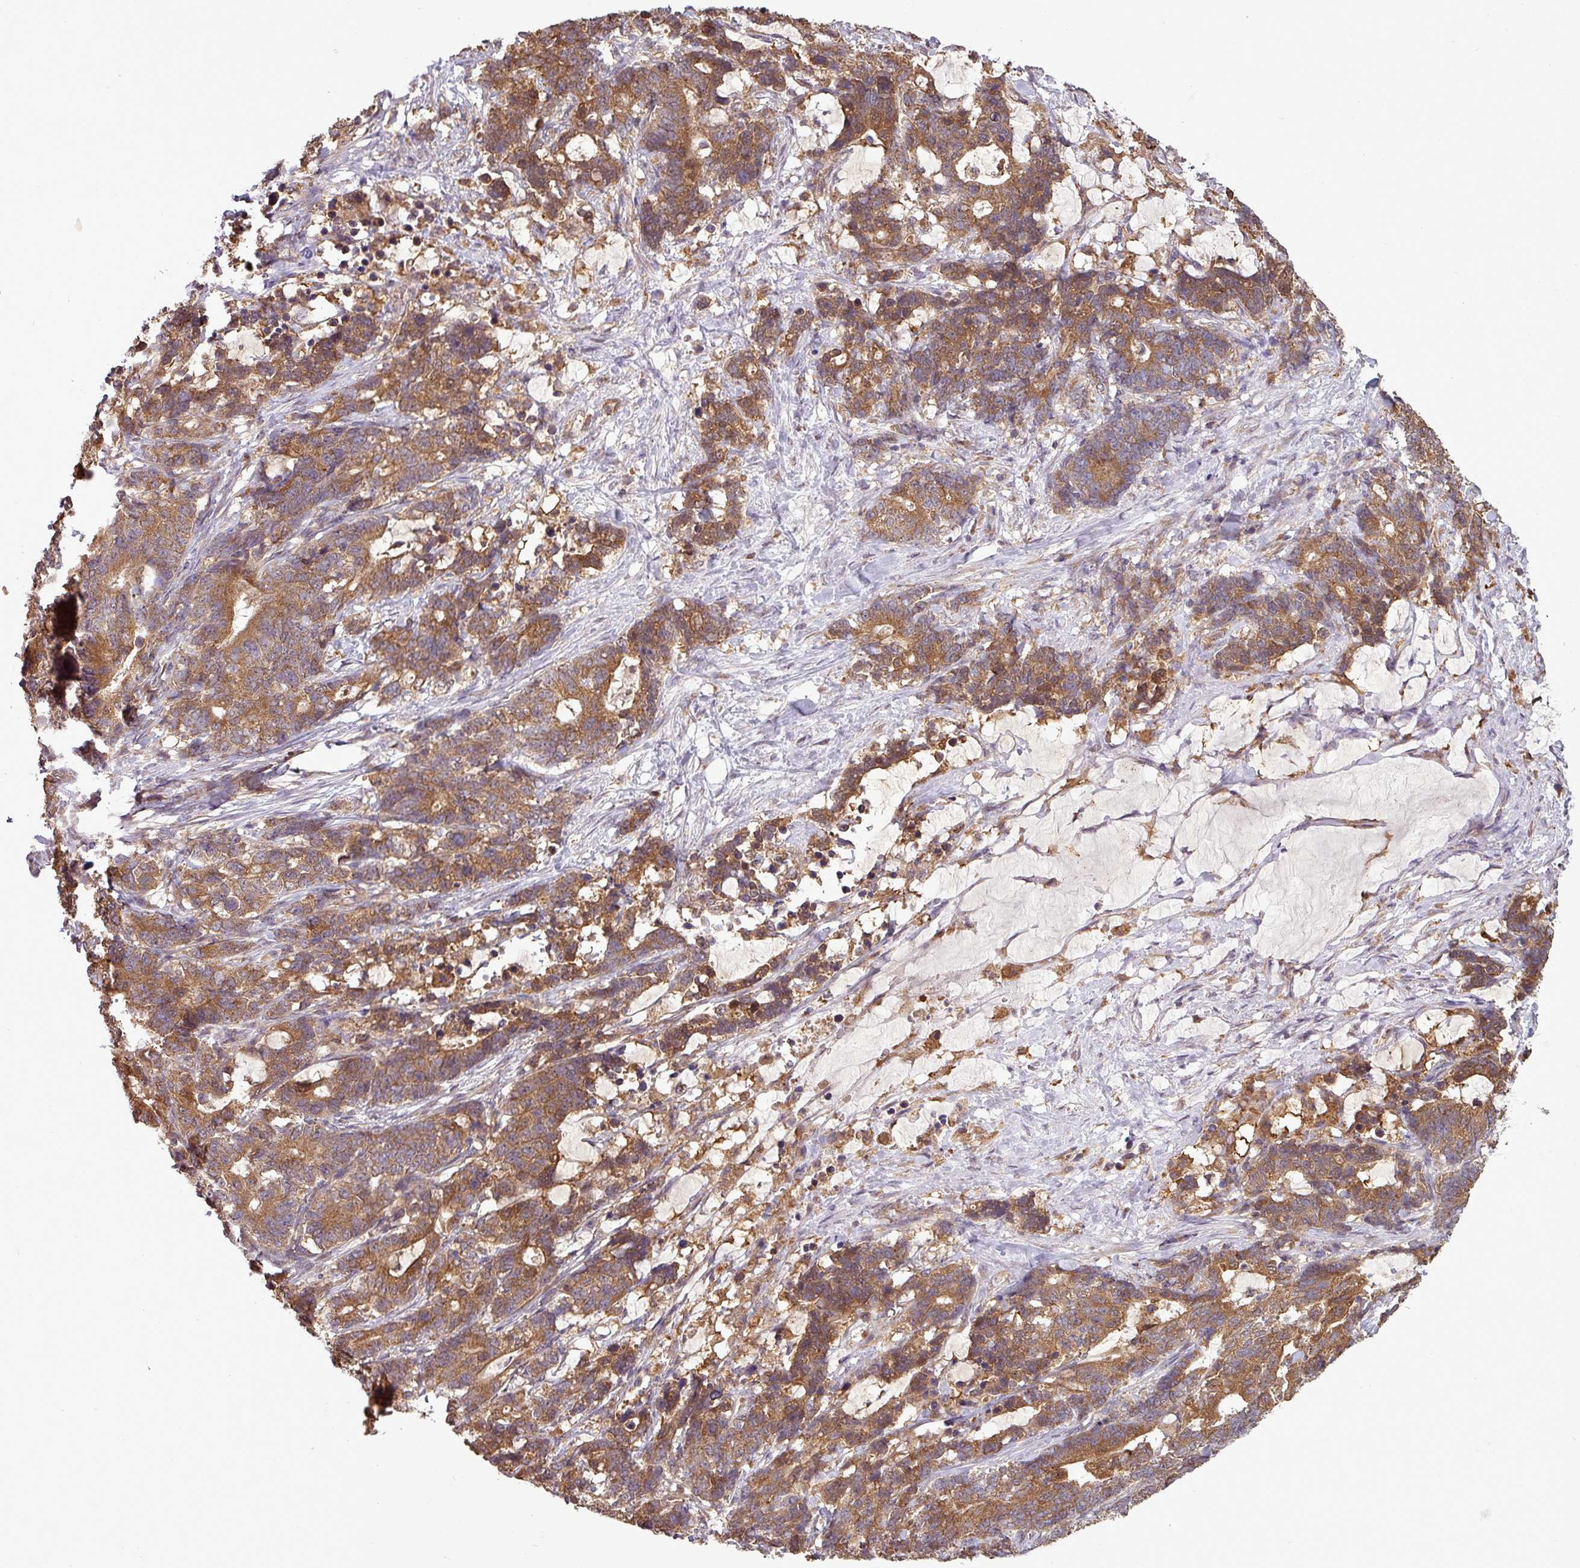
{"staining": {"intensity": "moderate", "quantity": ">75%", "location": "cytoplasmic/membranous"}, "tissue": "stomach cancer", "cell_type": "Tumor cells", "image_type": "cancer", "snomed": [{"axis": "morphology", "description": "Normal tissue, NOS"}, {"axis": "morphology", "description": "Adenocarcinoma, NOS"}, {"axis": "topography", "description": "Stomach"}], "caption": "An immunohistochemistry photomicrograph of tumor tissue is shown. Protein staining in brown shows moderate cytoplasmic/membranous positivity in stomach cancer within tumor cells. (DAB (3,3'-diaminobenzidine) IHC, brown staining for protein, blue staining for nuclei).", "gene": "NT5C3A", "patient": {"sex": "female", "age": 64}}